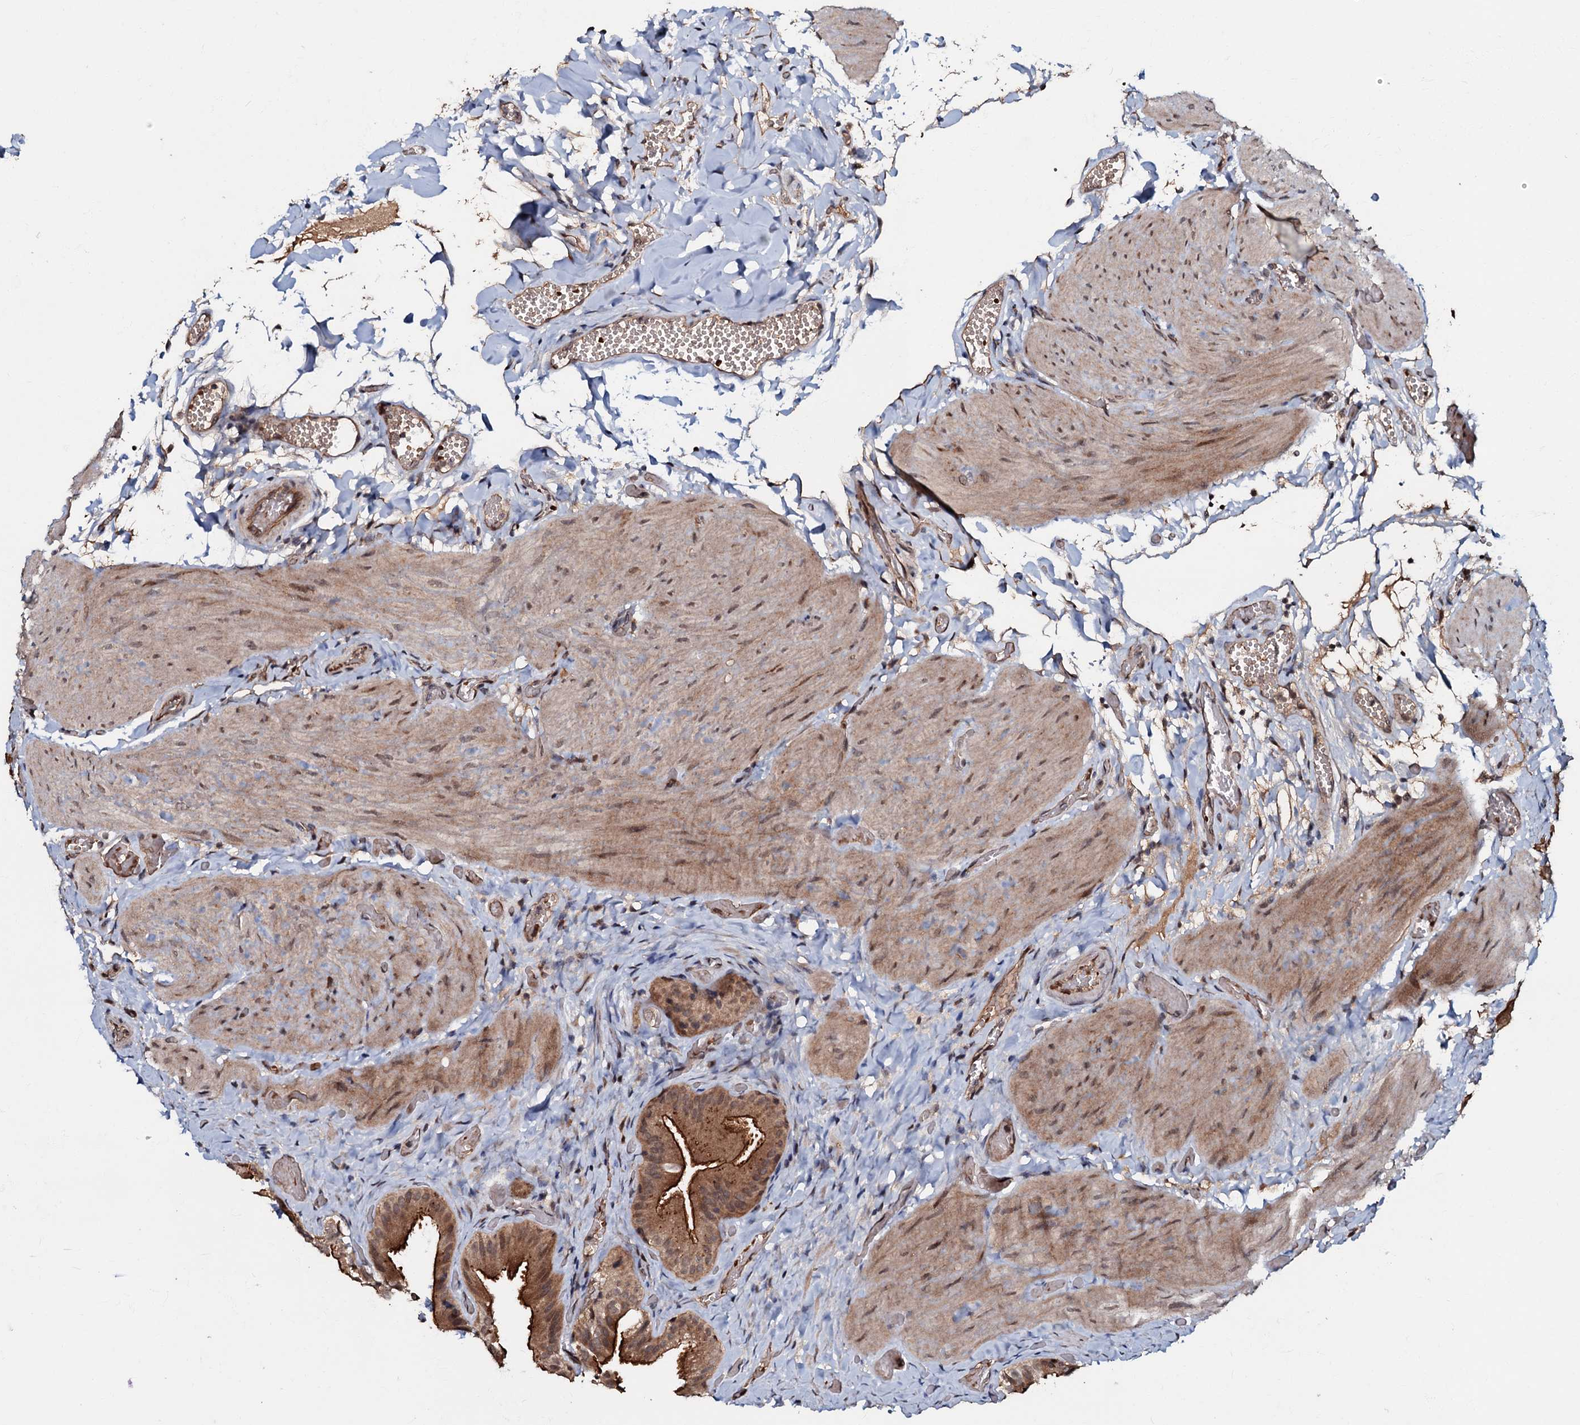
{"staining": {"intensity": "strong", "quantity": ">75%", "location": "cytoplasmic/membranous"}, "tissue": "gallbladder", "cell_type": "Glandular cells", "image_type": "normal", "snomed": [{"axis": "morphology", "description": "Normal tissue, NOS"}, {"axis": "topography", "description": "Gallbladder"}], "caption": "Gallbladder stained with IHC reveals strong cytoplasmic/membranous staining in approximately >75% of glandular cells.", "gene": "MANSC4", "patient": {"sex": "female", "age": 64}}